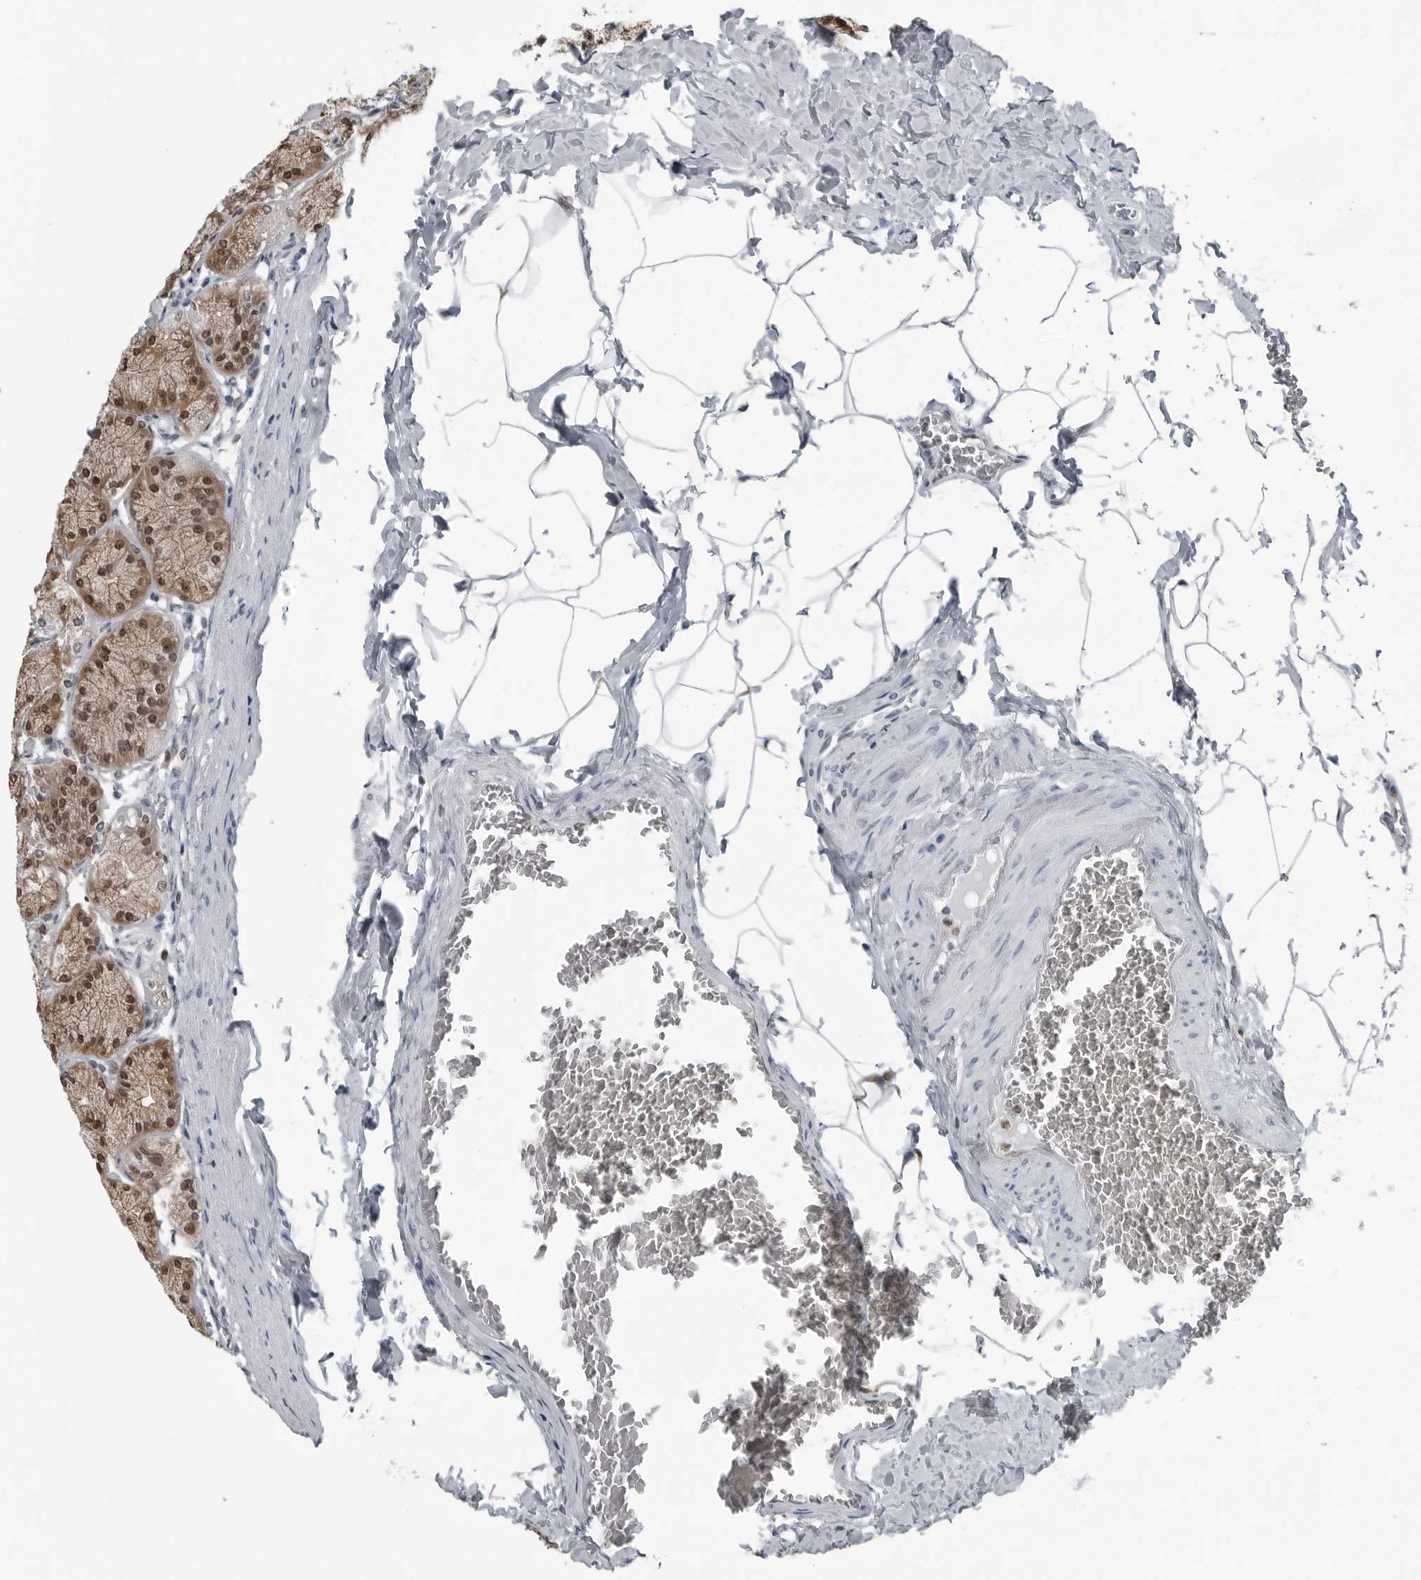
{"staining": {"intensity": "moderate", "quantity": ">75%", "location": "cytoplasmic/membranous,nuclear"}, "tissue": "stomach", "cell_type": "Glandular cells", "image_type": "normal", "snomed": [{"axis": "morphology", "description": "Normal tissue, NOS"}, {"axis": "topography", "description": "Stomach"}], "caption": "Stomach stained for a protein demonstrates moderate cytoplasmic/membranous,nuclear positivity in glandular cells. Ihc stains the protein of interest in brown and the nuclei are stained blue.", "gene": "AKR1A1", "patient": {"sex": "male", "age": 42}}